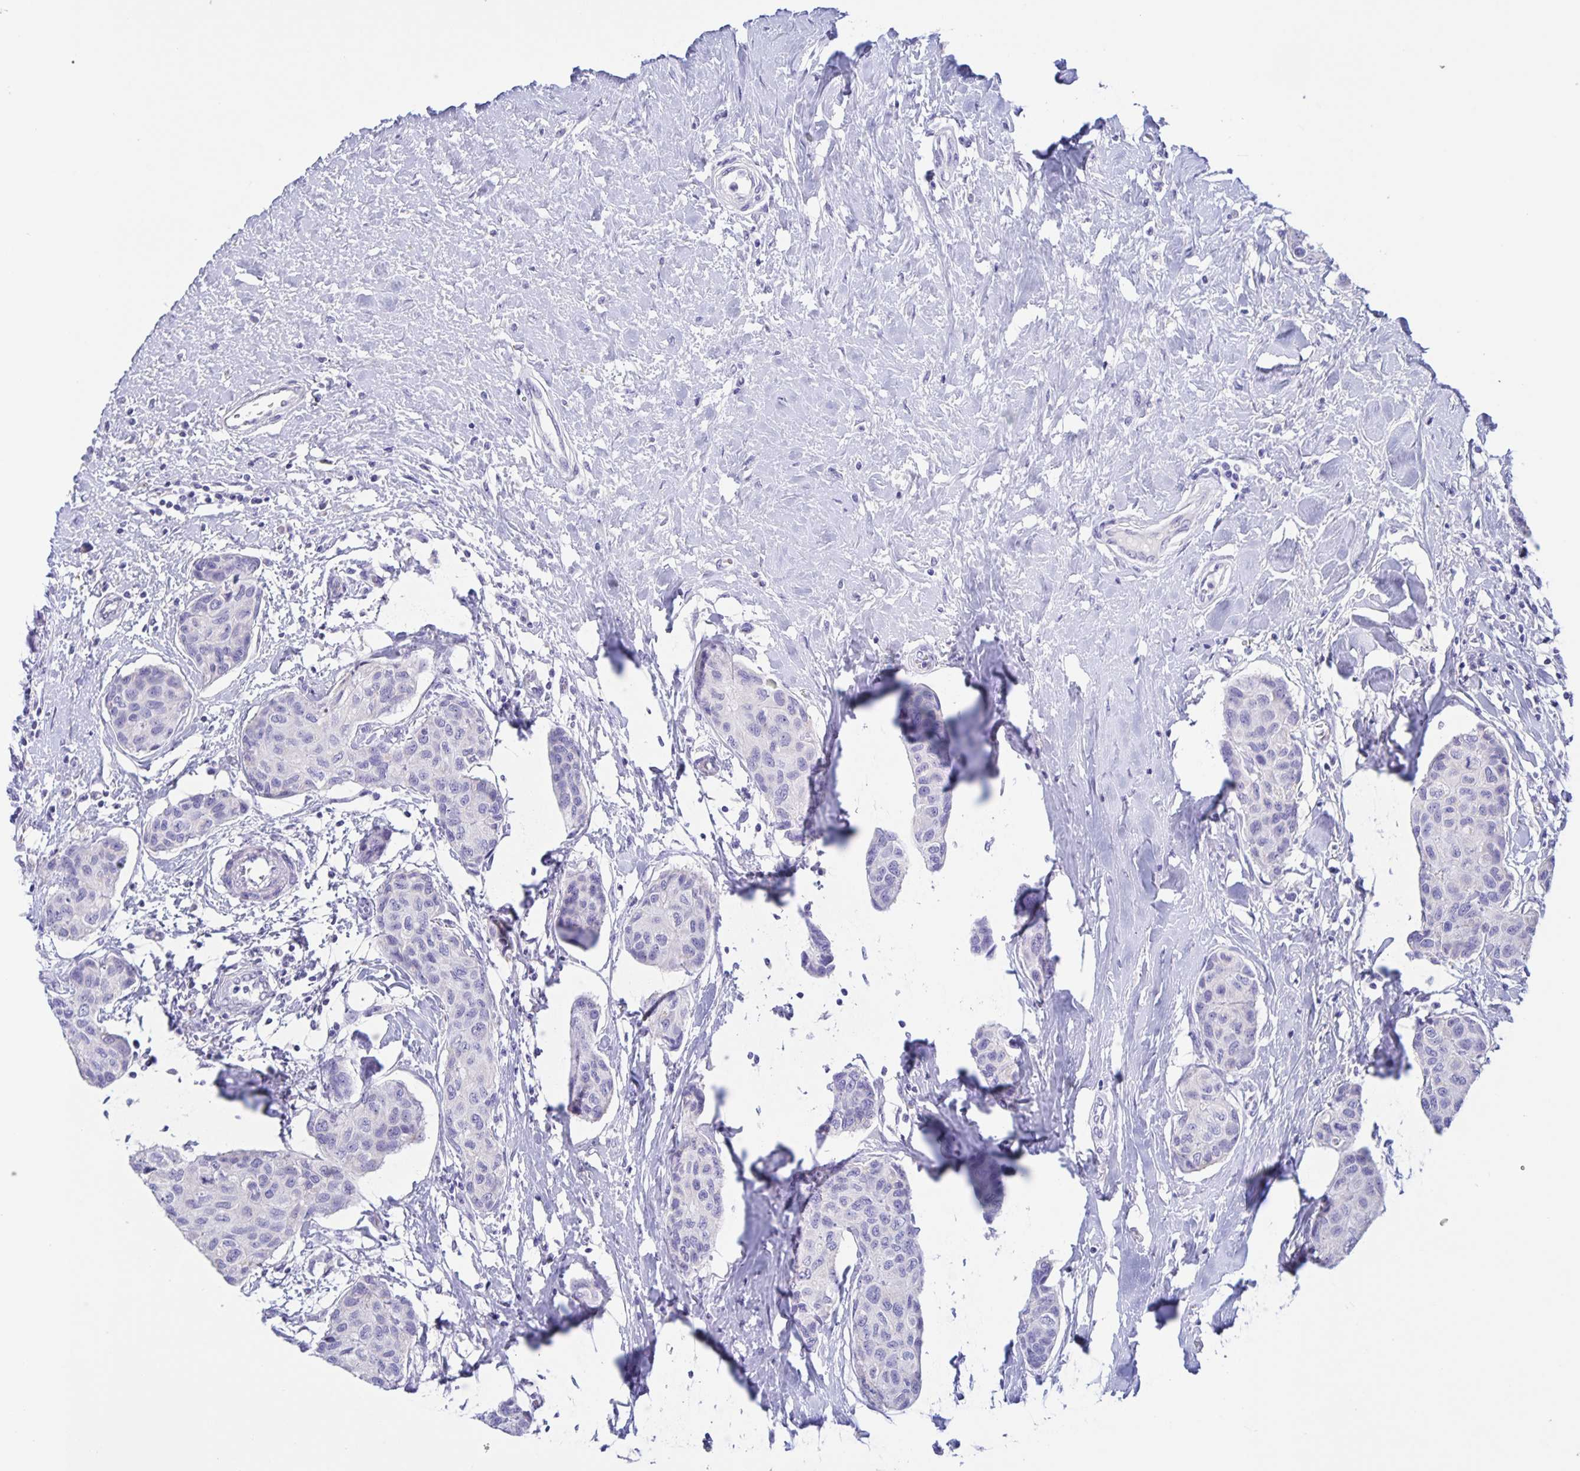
{"staining": {"intensity": "negative", "quantity": "none", "location": "none"}, "tissue": "breast cancer", "cell_type": "Tumor cells", "image_type": "cancer", "snomed": [{"axis": "morphology", "description": "Duct carcinoma"}, {"axis": "topography", "description": "Breast"}], "caption": "Tumor cells show no significant protein expression in breast infiltrating ductal carcinoma.", "gene": "DMBT1", "patient": {"sex": "female", "age": 80}}